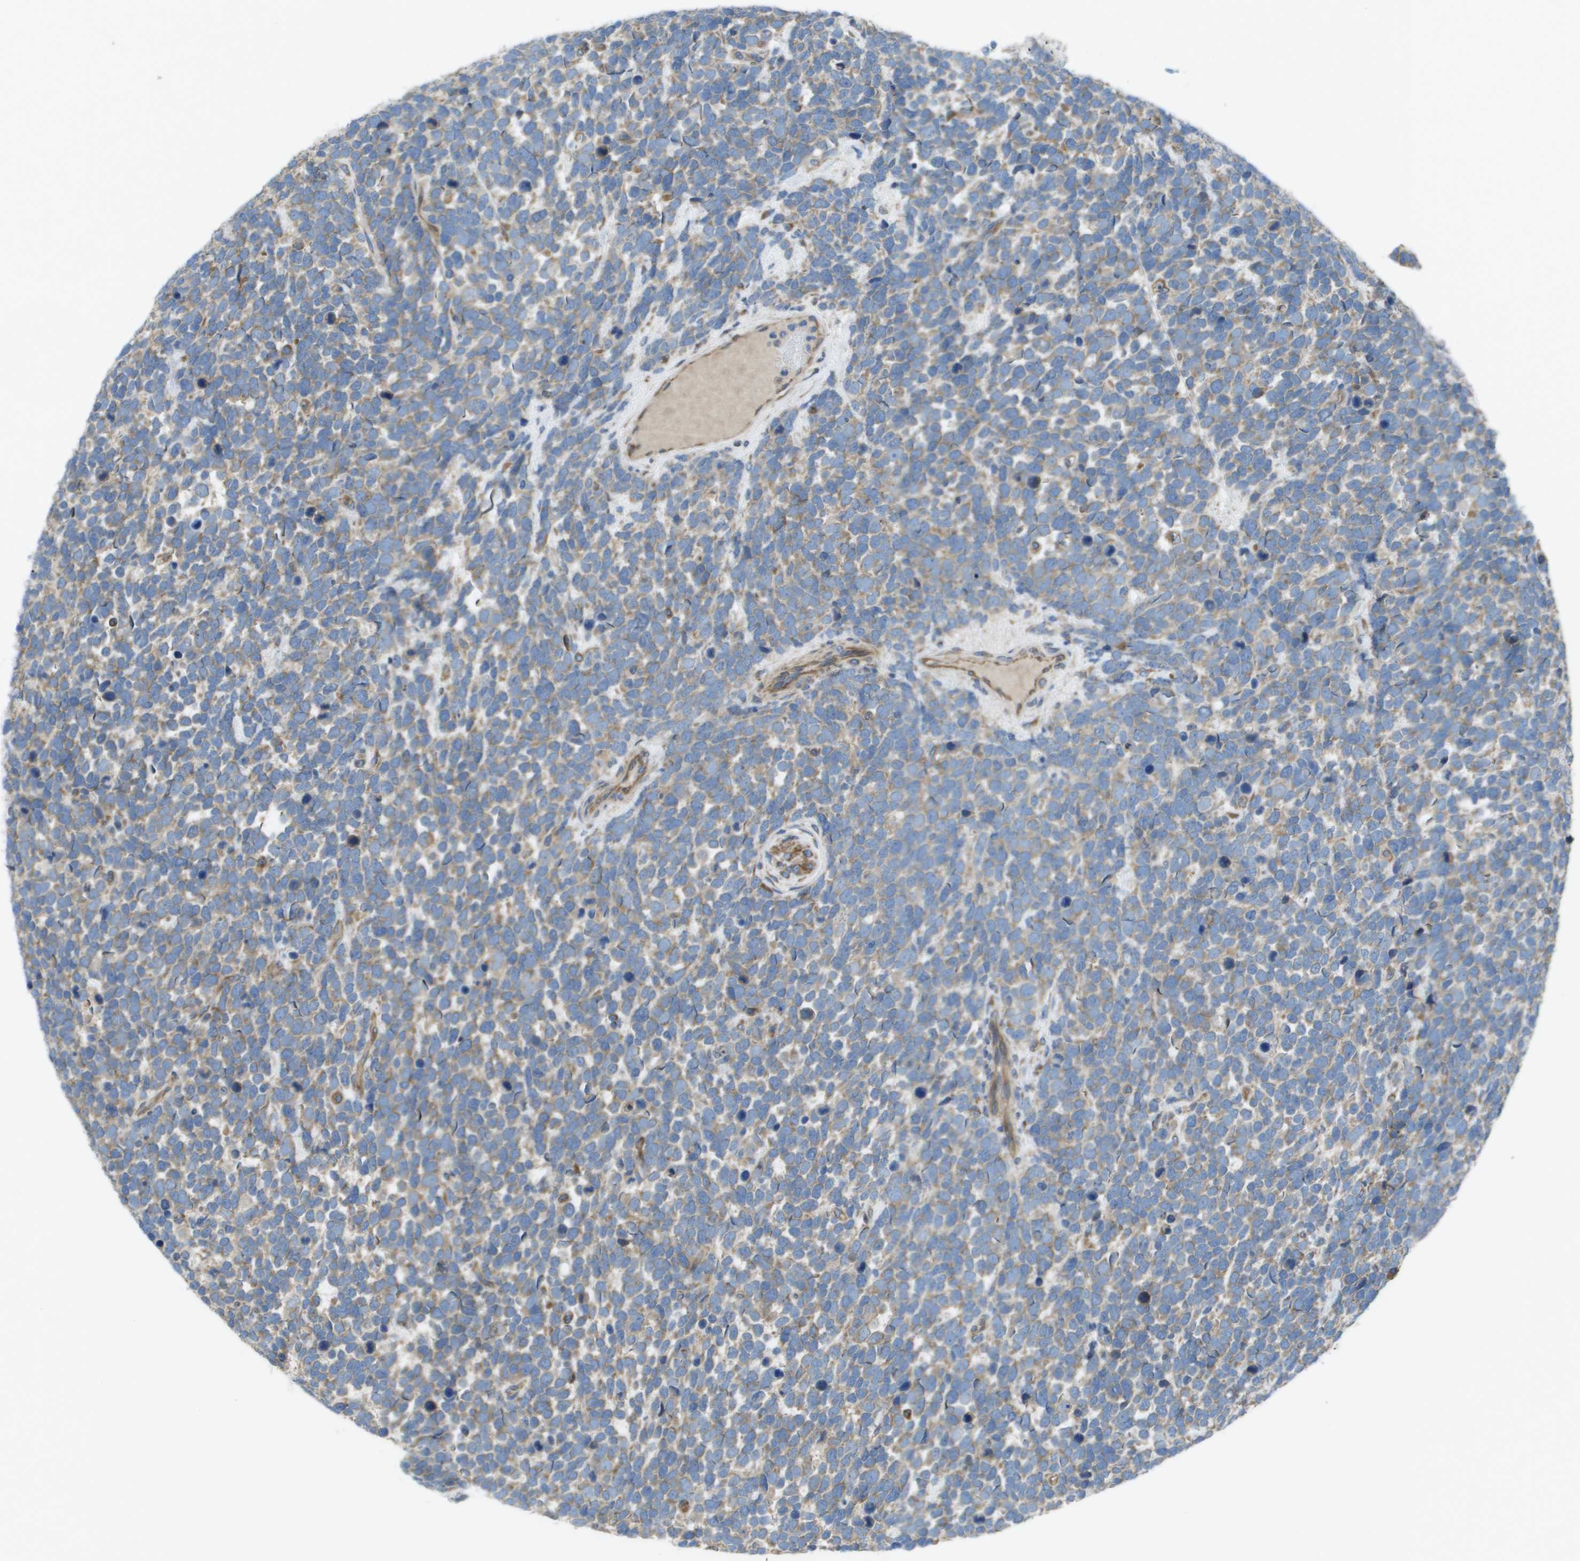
{"staining": {"intensity": "weak", "quantity": ">75%", "location": "cytoplasmic/membranous"}, "tissue": "urothelial cancer", "cell_type": "Tumor cells", "image_type": "cancer", "snomed": [{"axis": "morphology", "description": "Urothelial carcinoma, High grade"}, {"axis": "topography", "description": "Urinary bladder"}], "caption": "Protein staining demonstrates weak cytoplasmic/membranous expression in approximately >75% of tumor cells in urothelial cancer. Ihc stains the protein in brown and the nuclei are stained blue.", "gene": "CLCN2", "patient": {"sex": "female", "age": 82}}